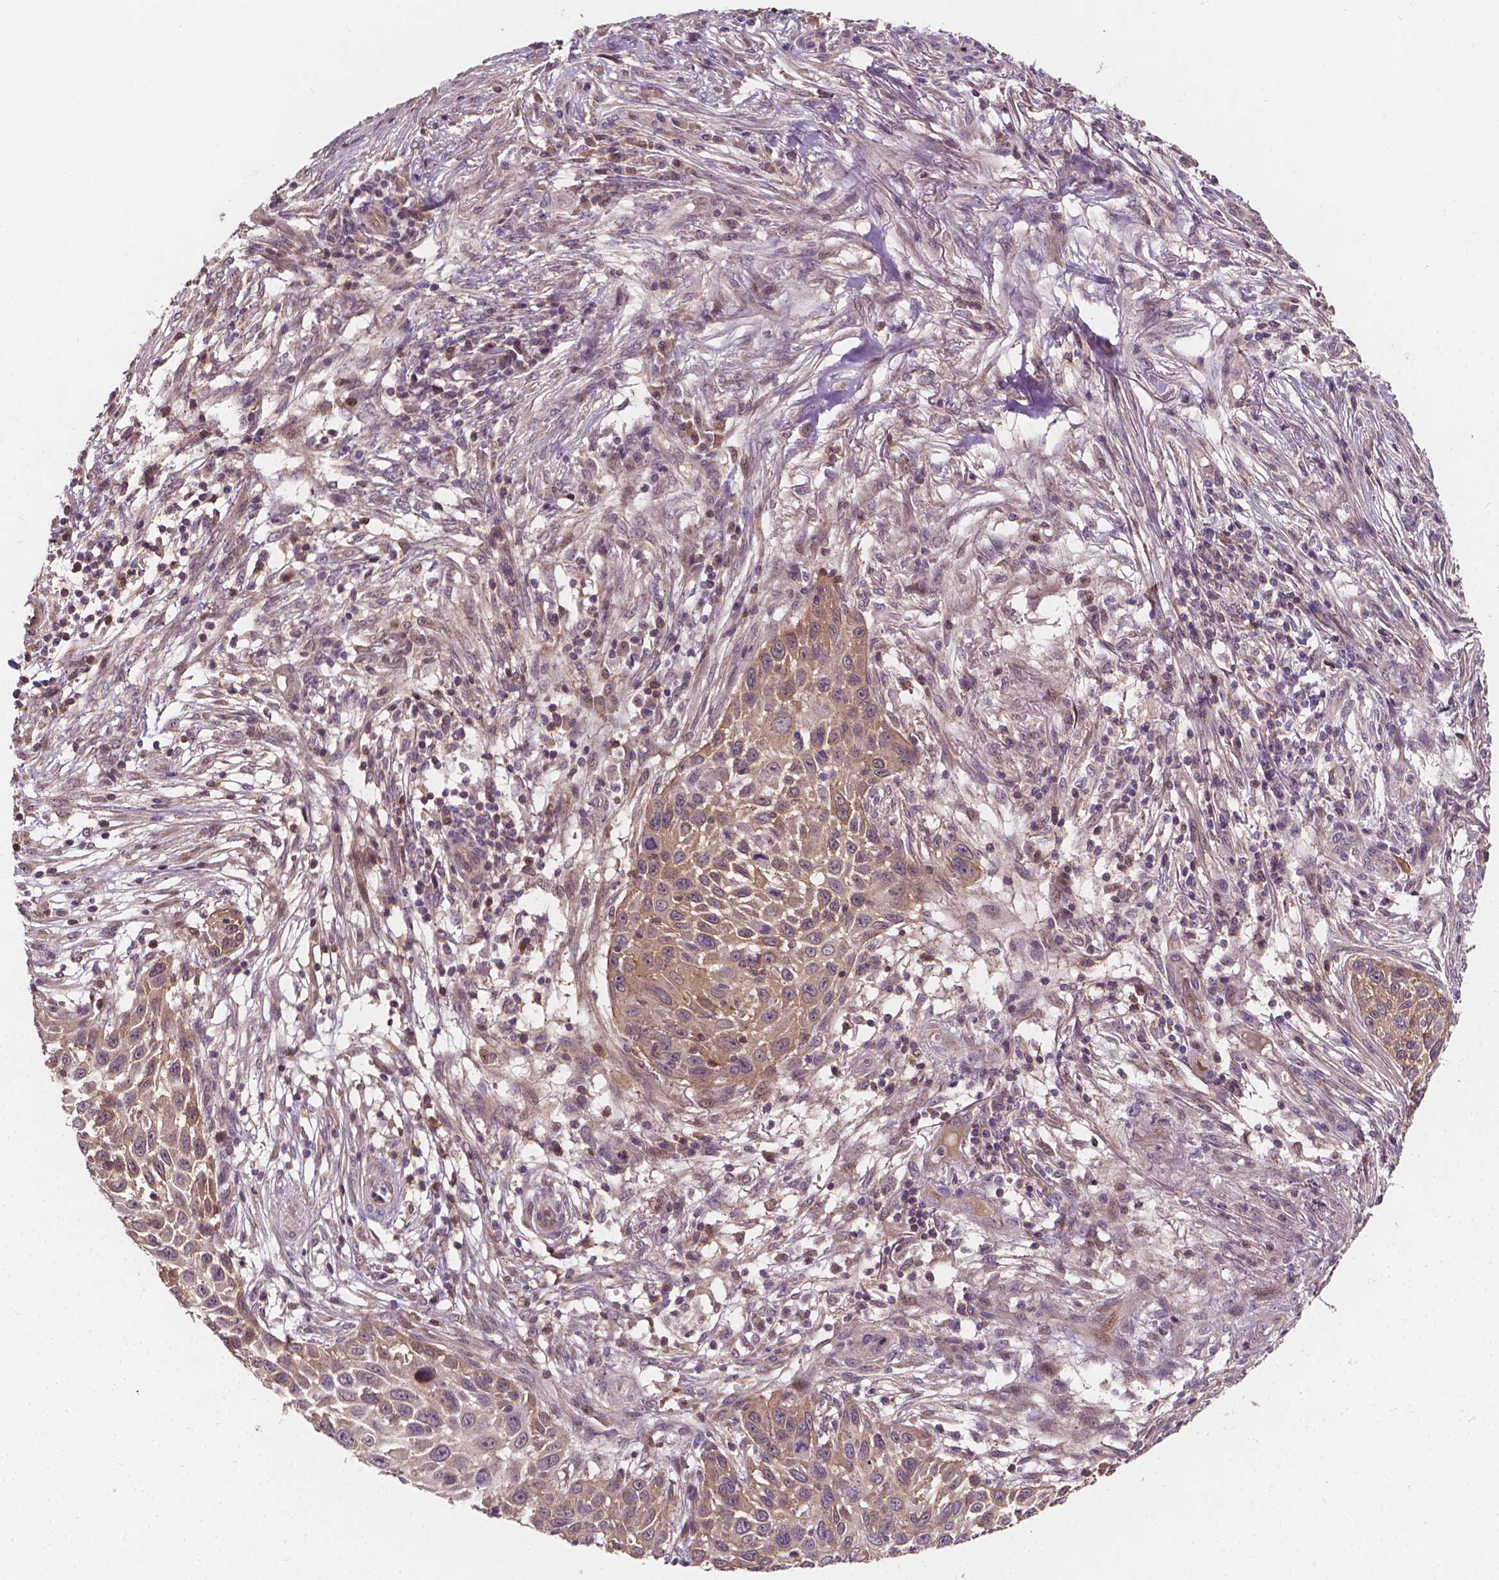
{"staining": {"intensity": "moderate", "quantity": "25%-75%", "location": "cytoplasmic/membranous"}, "tissue": "skin cancer", "cell_type": "Tumor cells", "image_type": "cancer", "snomed": [{"axis": "morphology", "description": "Squamous cell carcinoma, NOS"}, {"axis": "topography", "description": "Skin"}], "caption": "Immunohistochemistry (IHC) (DAB) staining of skin squamous cell carcinoma exhibits moderate cytoplasmic/membranous protein expression in about 25%-75% of tumor cells.", "gene": "DUSP16", "patient": {"sex": "male", "age": 92}}